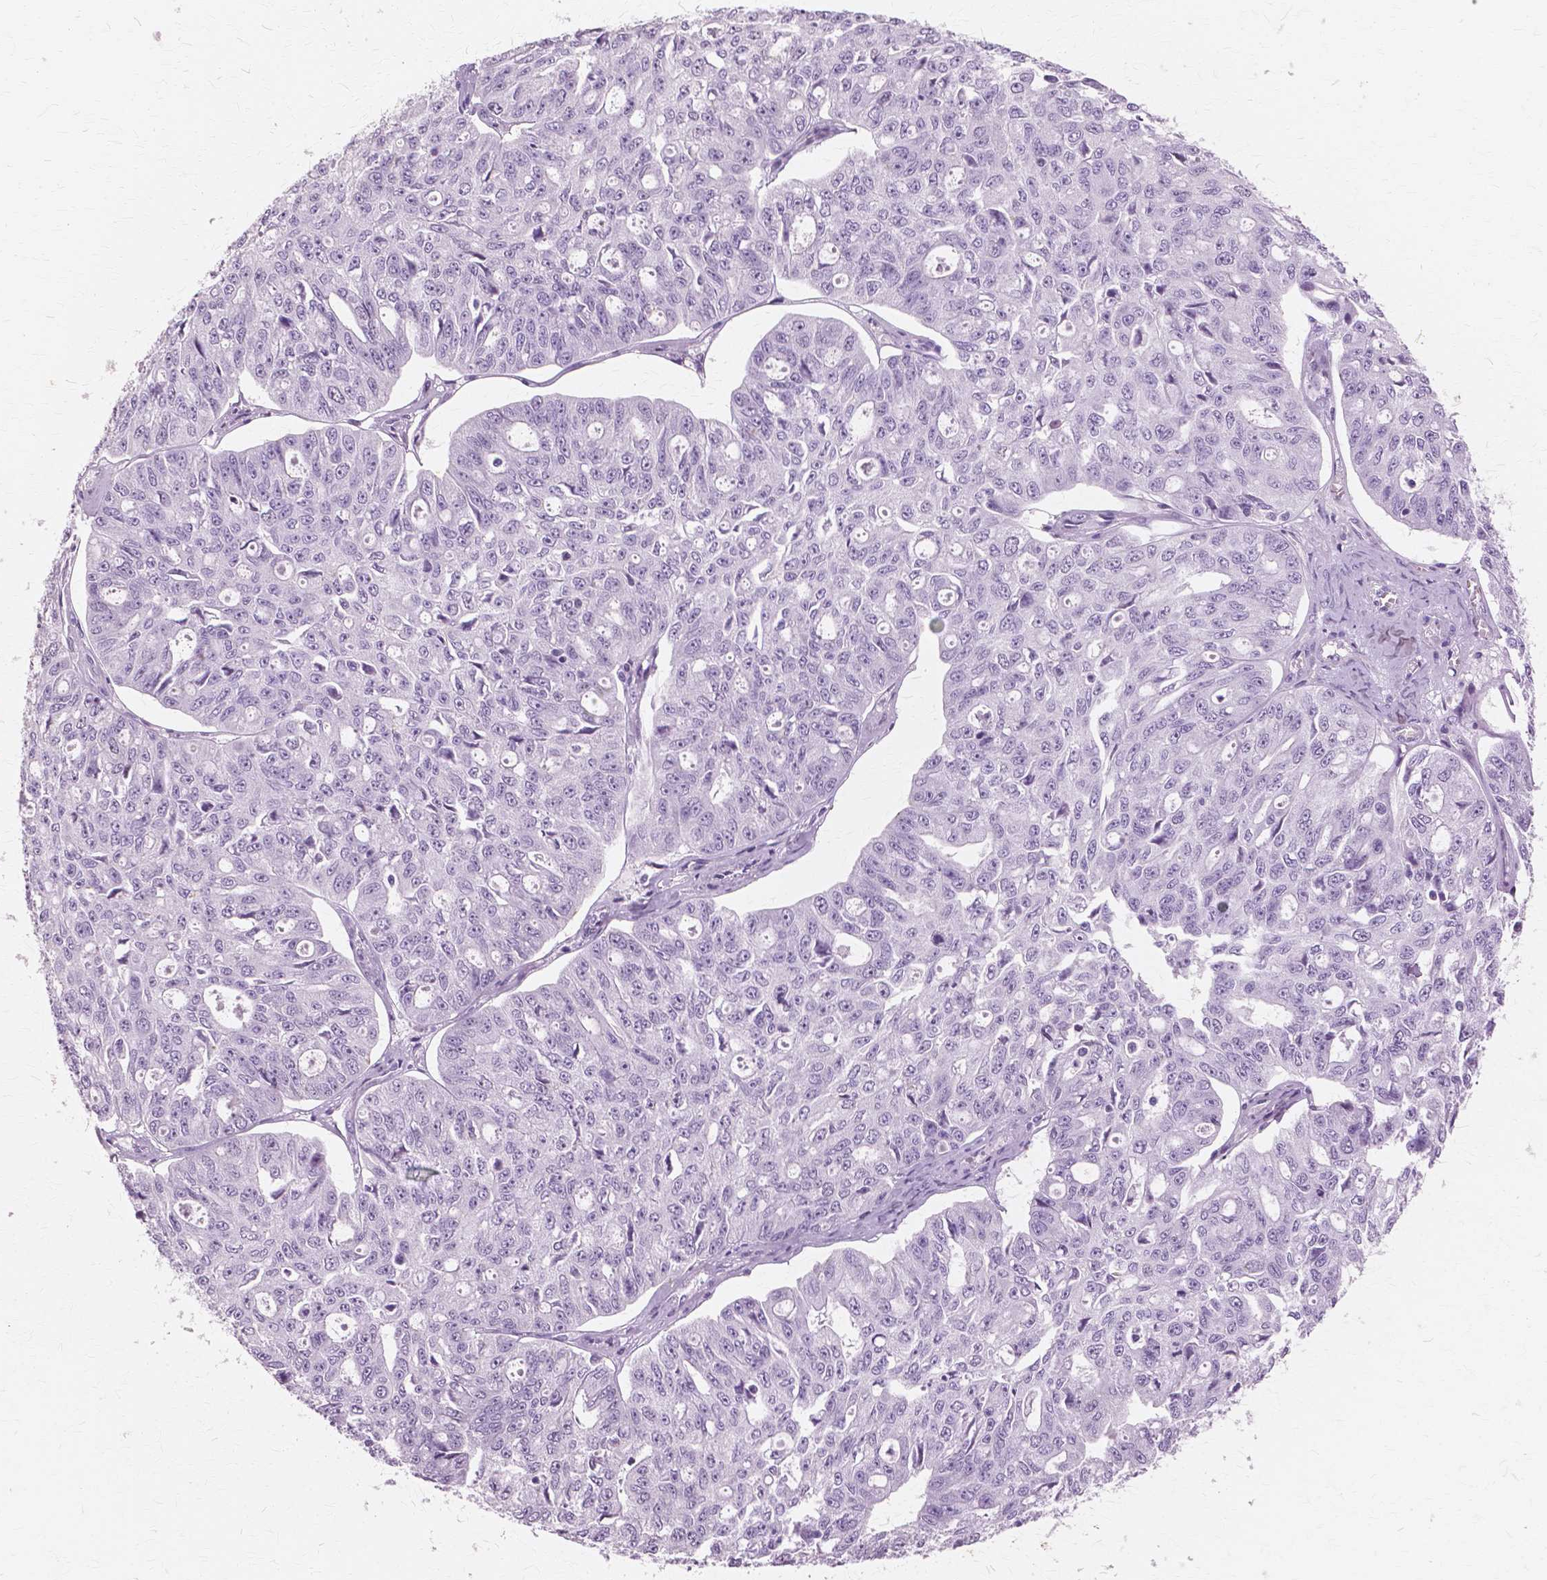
{"staining": {"intensity": "negative", "quantity": "none", "location": "none"}, "tissue": "ovarian cancer", "cell_type": "Tumor cells", "image_type": "cancer", "snomed": [{"axis": "morphology", "description": "Carcinoma, endometroid"}, {"axis": "topography", "description": "Ovary"}], "caption": "High magnification brightfield microscopy of ovarian cancer (endometroid carcinoma) stained with DAB (brown) and counterstained with hematoxylin (blue): tumor cells show no significant expression. The staining is performed using DAB (3,3'-diaminobenzidine) brown chromogen with nuclei counter-stained in using hematoxylin.", "gene": "SFTPD", "patient": {"sex": "female", "age": 65}}